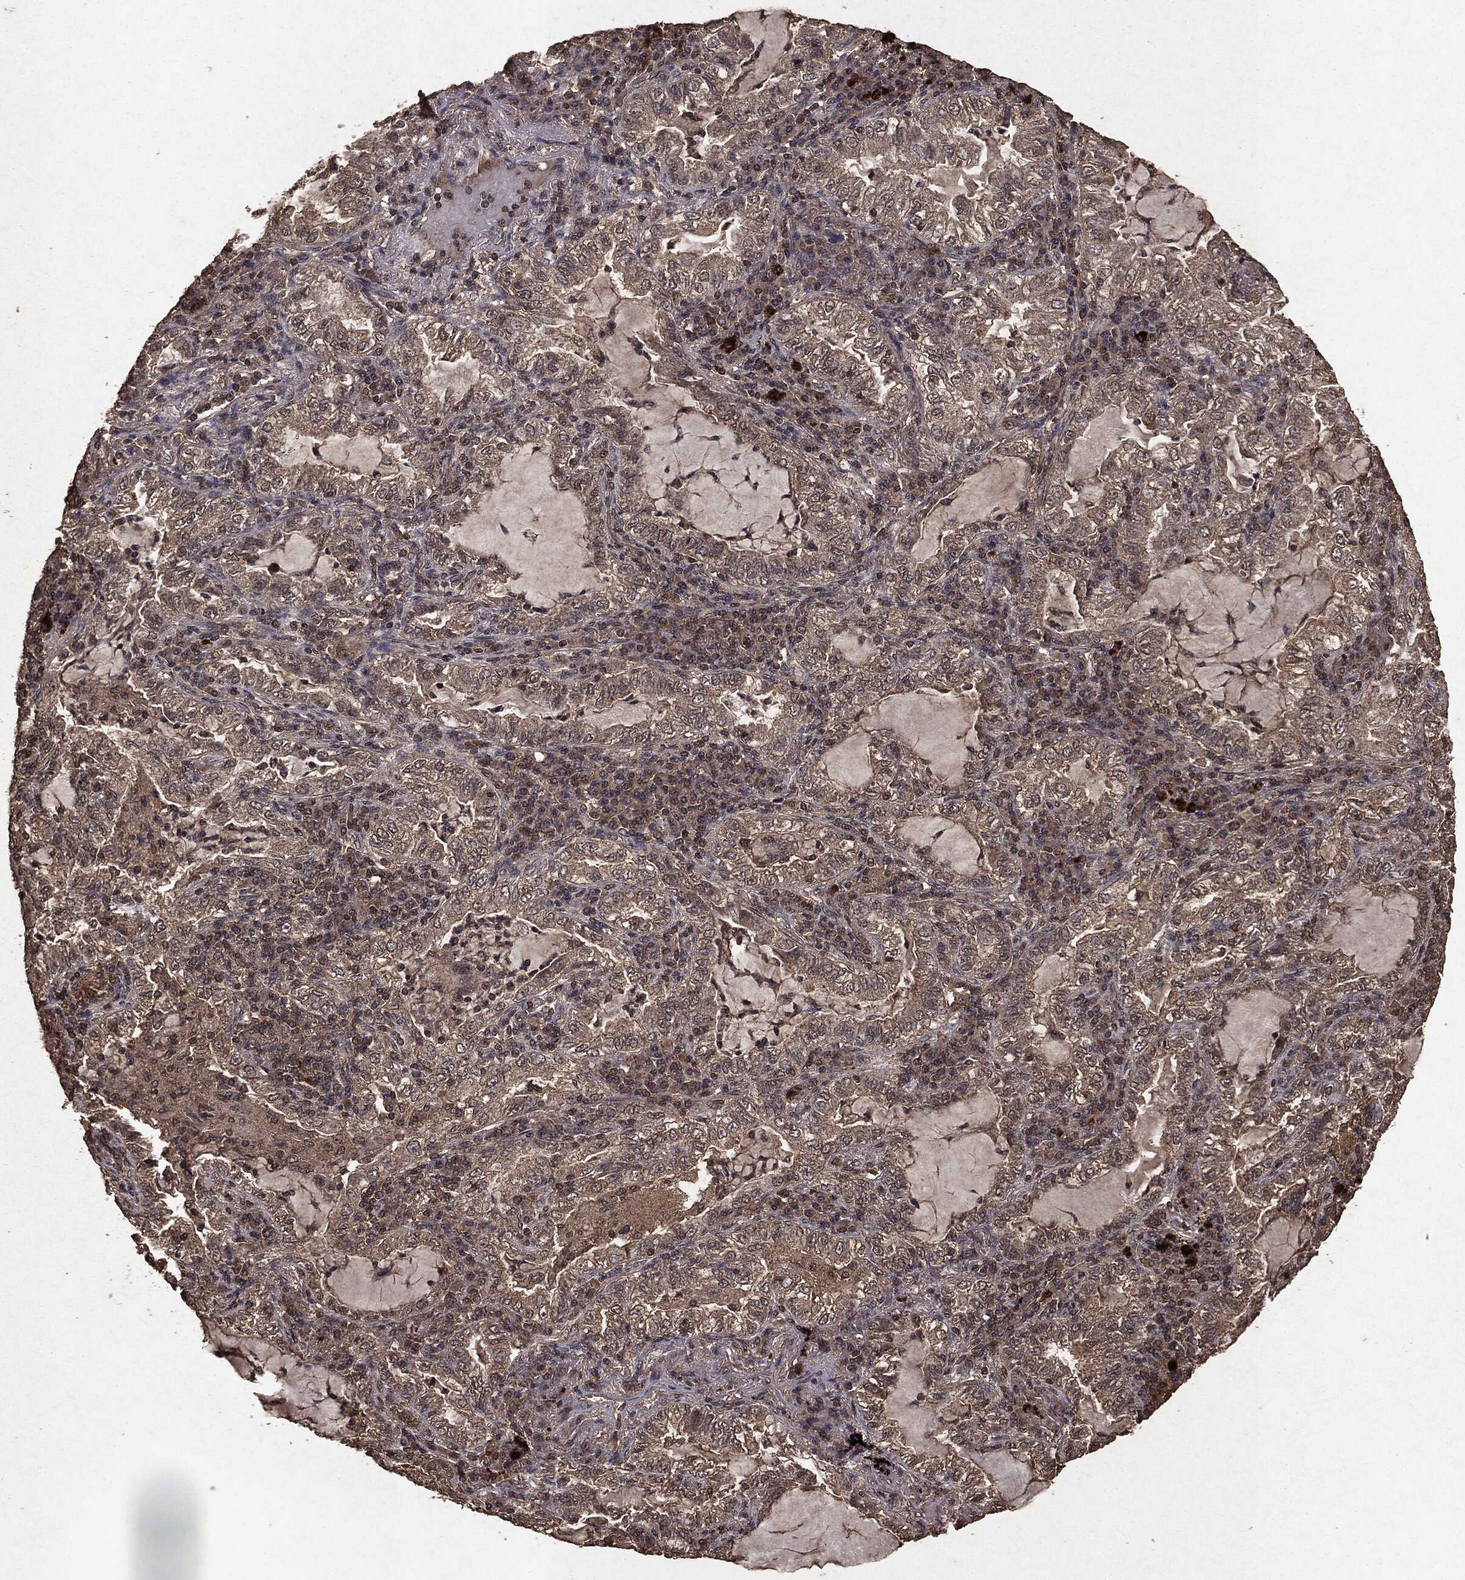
{"staining": {"intensity": "negative", "quantity": "none", "location": "none"}, "tissue": "lung cancer", "cell_type": "Tumor cells", "image_type": "cancer", "snomed": [{"axis": "morphology", "description": "Adenocarcinoma, NOS"}, {"axis": "topography", "description": "Lung"}], "caption": "High magnification brightfield microscopy of adenocarcinoma (lung) stained with DAB (3,3'-diaminobenzidine) (brown) and counterstained with hematoxylin (blue): tumor cells show no significant positivity.", "gene": "NME1", "patient": {"sex": "female", "age": 73}}